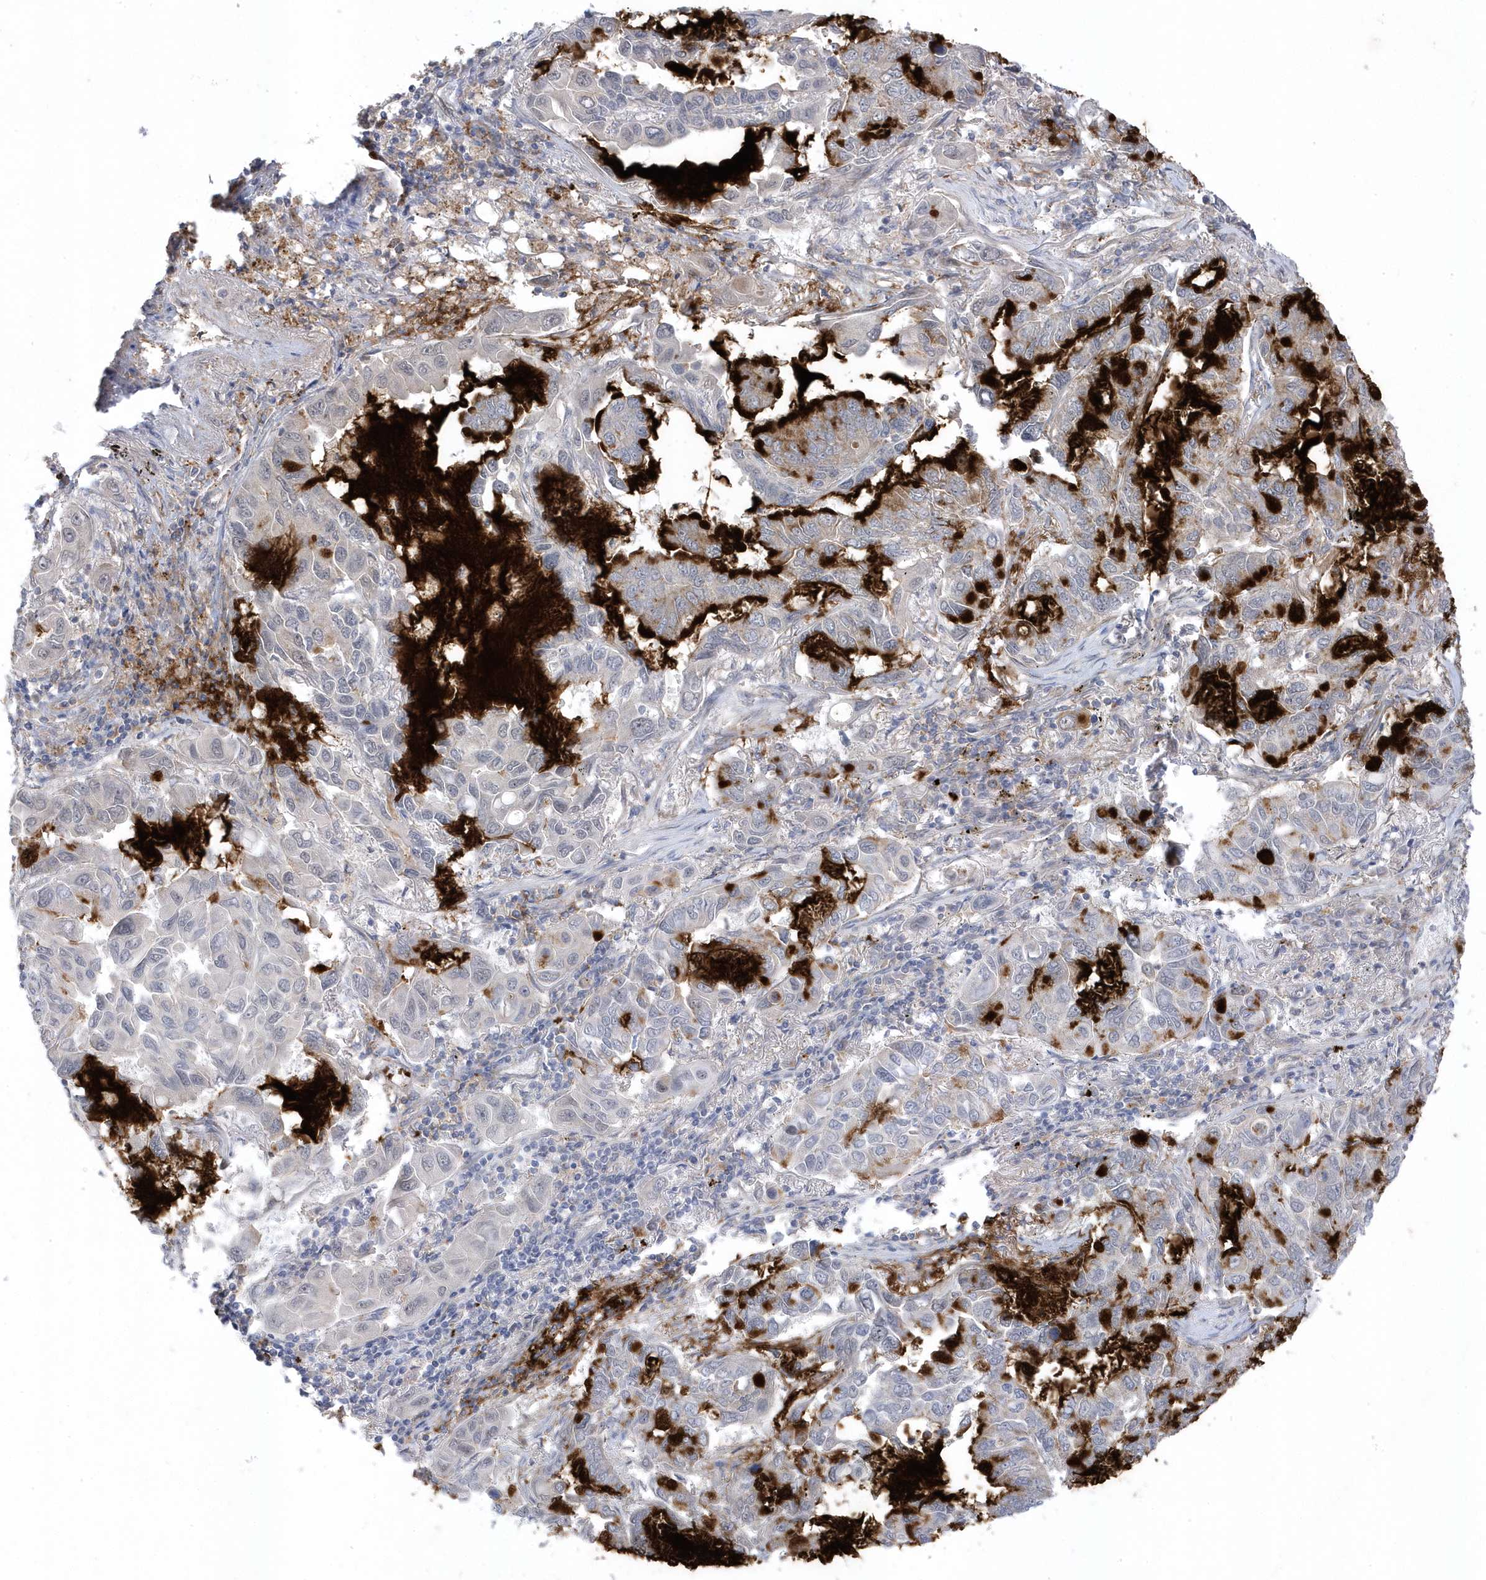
{"staining": {"intensity": "negative", "quantity": "none", "location": "none"}, "tissue": "lung cancer", "cell_type": "Tumor cells", "image_type": "cancer", "snomed": [{"axis": "morphology", "description": "Adenocarcinoma, NOS"}, {"axis": "topography", "description": "Lung"}], "caption": "An immunohistochemistry micrograph of lung cancer (adenocarcinoma) is shown. There is no staining in tumor cells of lung cancer (adenocarcinoma).", "gene": "ANAPC1", "patient": {"sex": "male", "age": 64}}